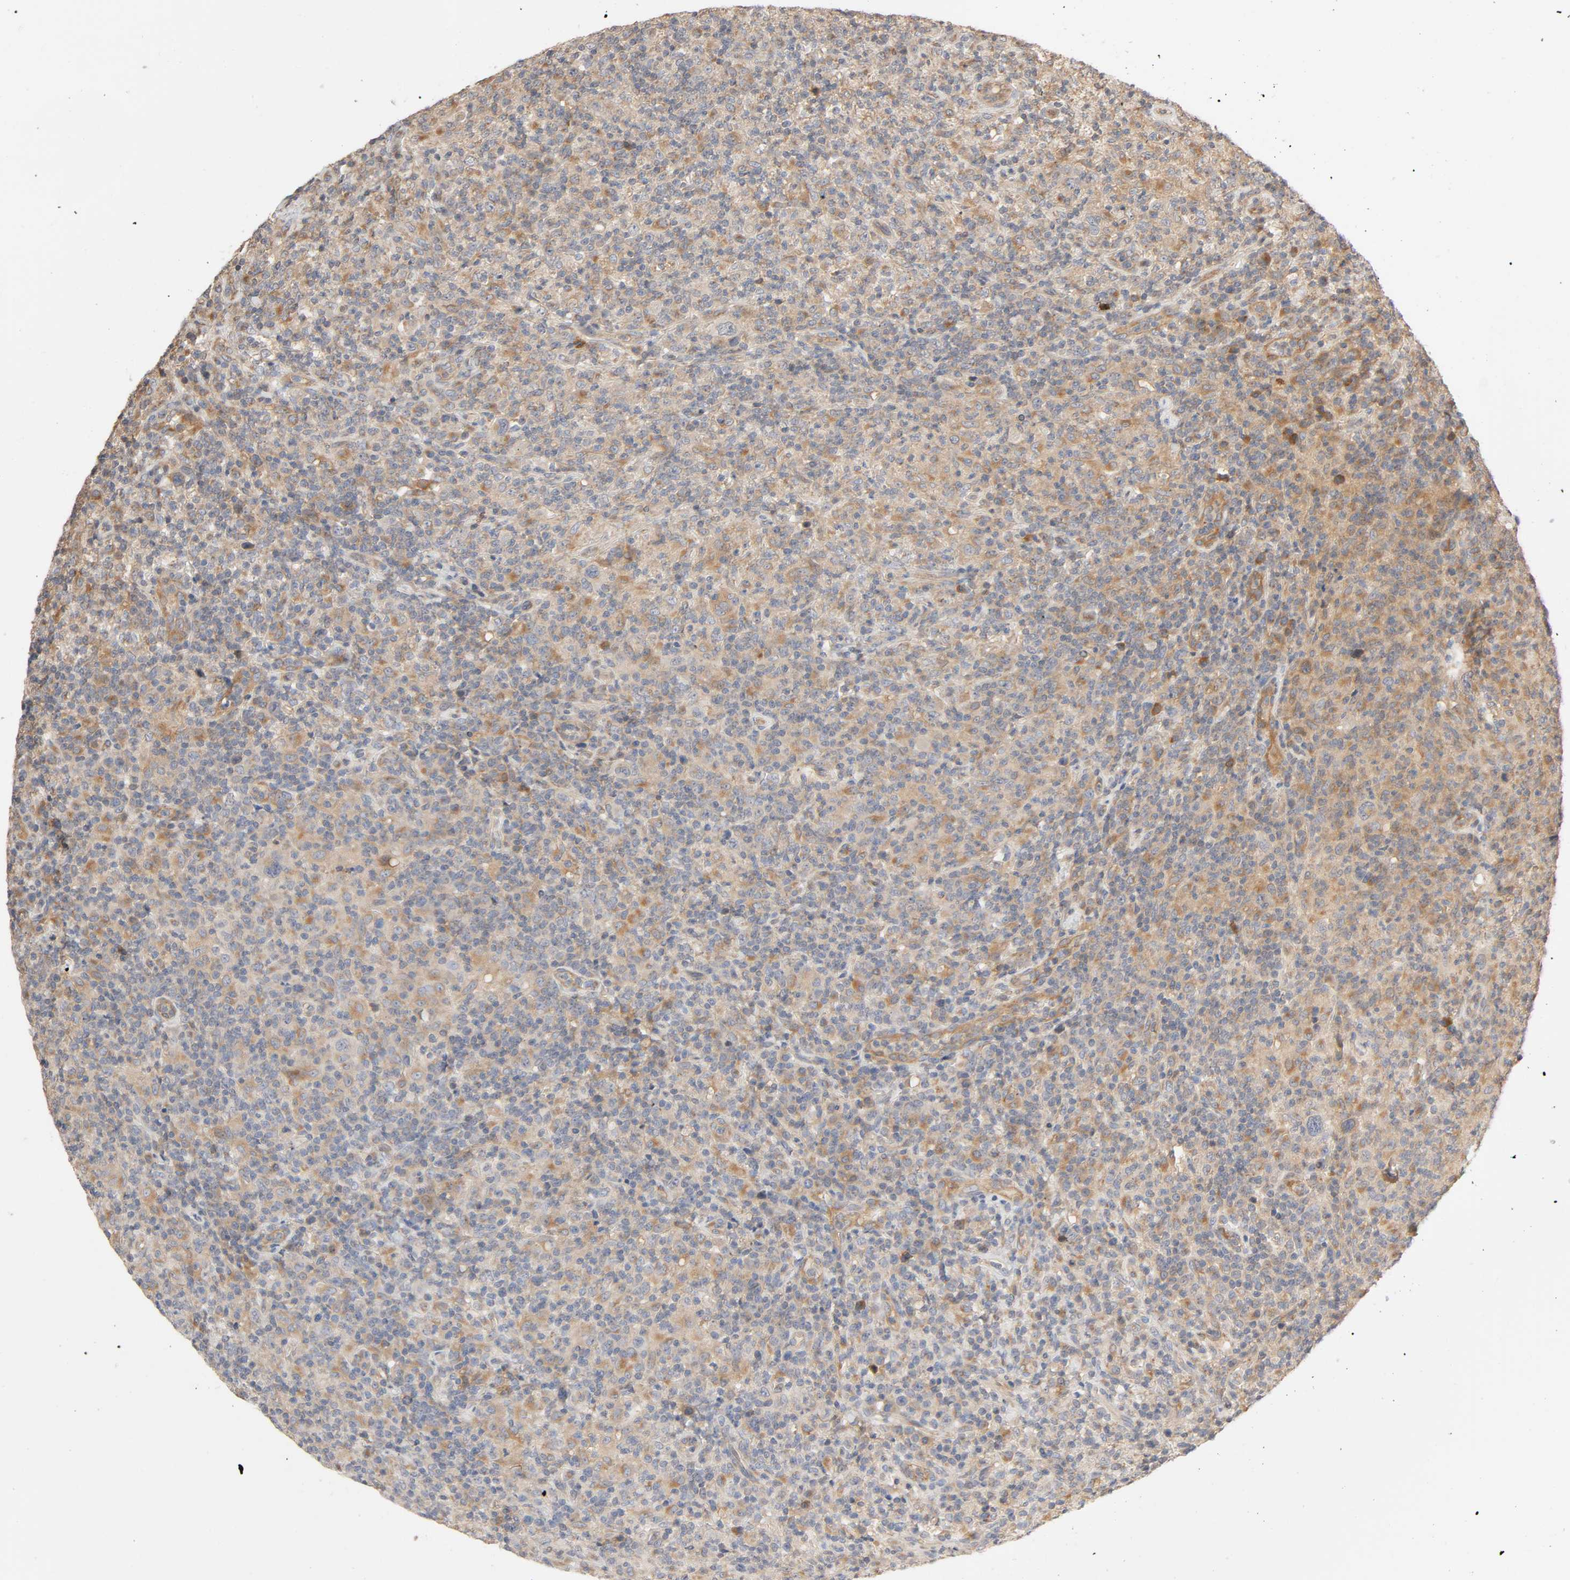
{"staining": {"intensity": "moderate", "quantity": "<25%", "location": "cytoplasmic/membranous"}, "tissue": "lymphoma", "cell_type": "Tumor cells", "image_type": "cancer", "snomed": [{"axis": "morphology", "description": "Hodgkin's disease, NOS"}, {"axis": "topography", "description": "Lymph node"}], "caption": "Immunohistochemistry (IHC) of lymphoma reveals low levels of moderate cytoplasmic/membranous expression in about <25% of tumor cells.", "gene": "SGSM1", "patient": {"sex": "male", "age": 65}}